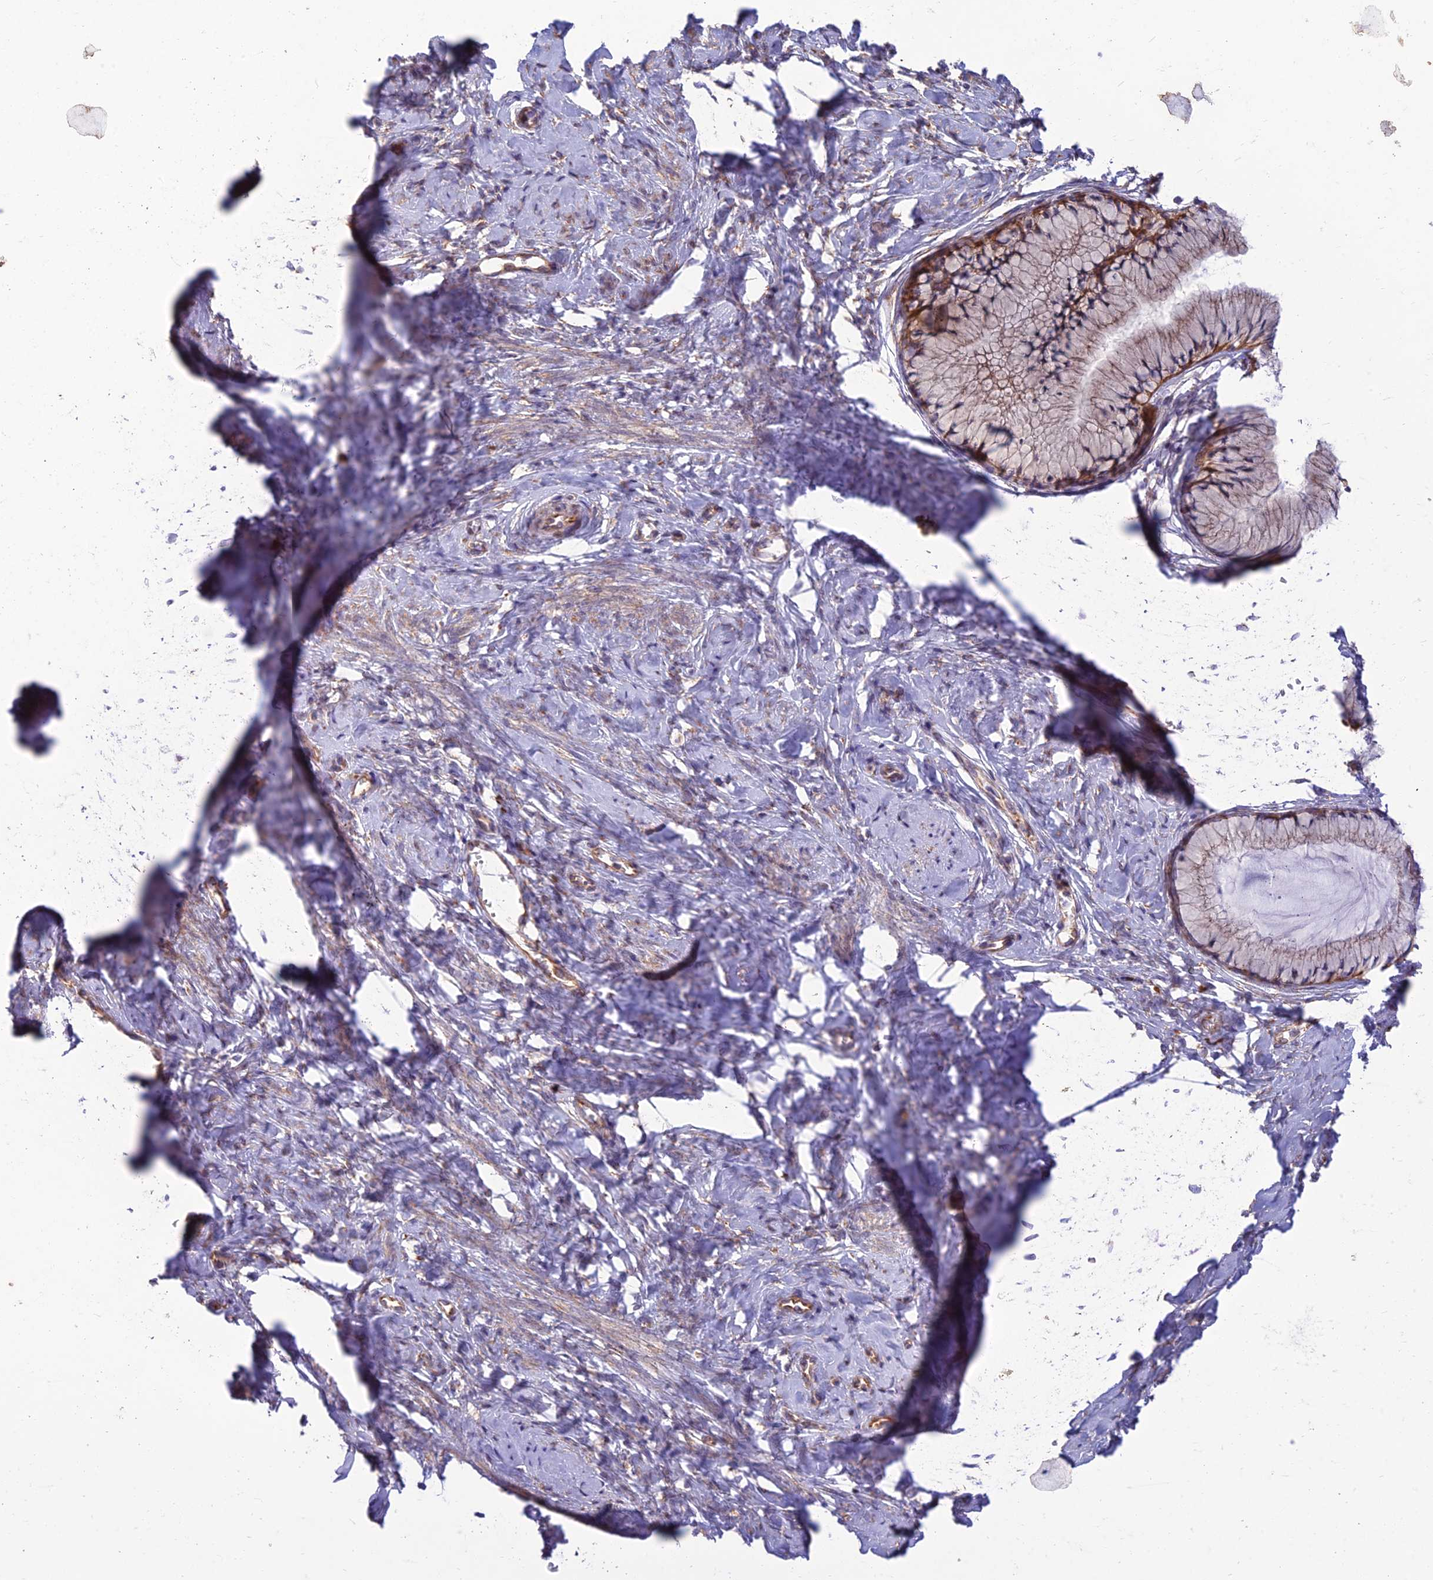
{"staining": {"intensity": "weak", "quantity": ">75%", "location": "cytoplasmic/membranous"}, "tissue": "cervix", "cell_type": "Glandular cells", "image_type": "normal", "snomed": [{"axis": "morphology", "description": "Normal tissue, NOS"}, {"axis": "topography", "description": "Cervix"}], "caption": "This is an image of IHC staining of normal cervix, which shows weak staining in the cytoplasmic/membranous of glandular cells.", "gene": "RPL17", "patient": {"sex": "female", "age": 42}}